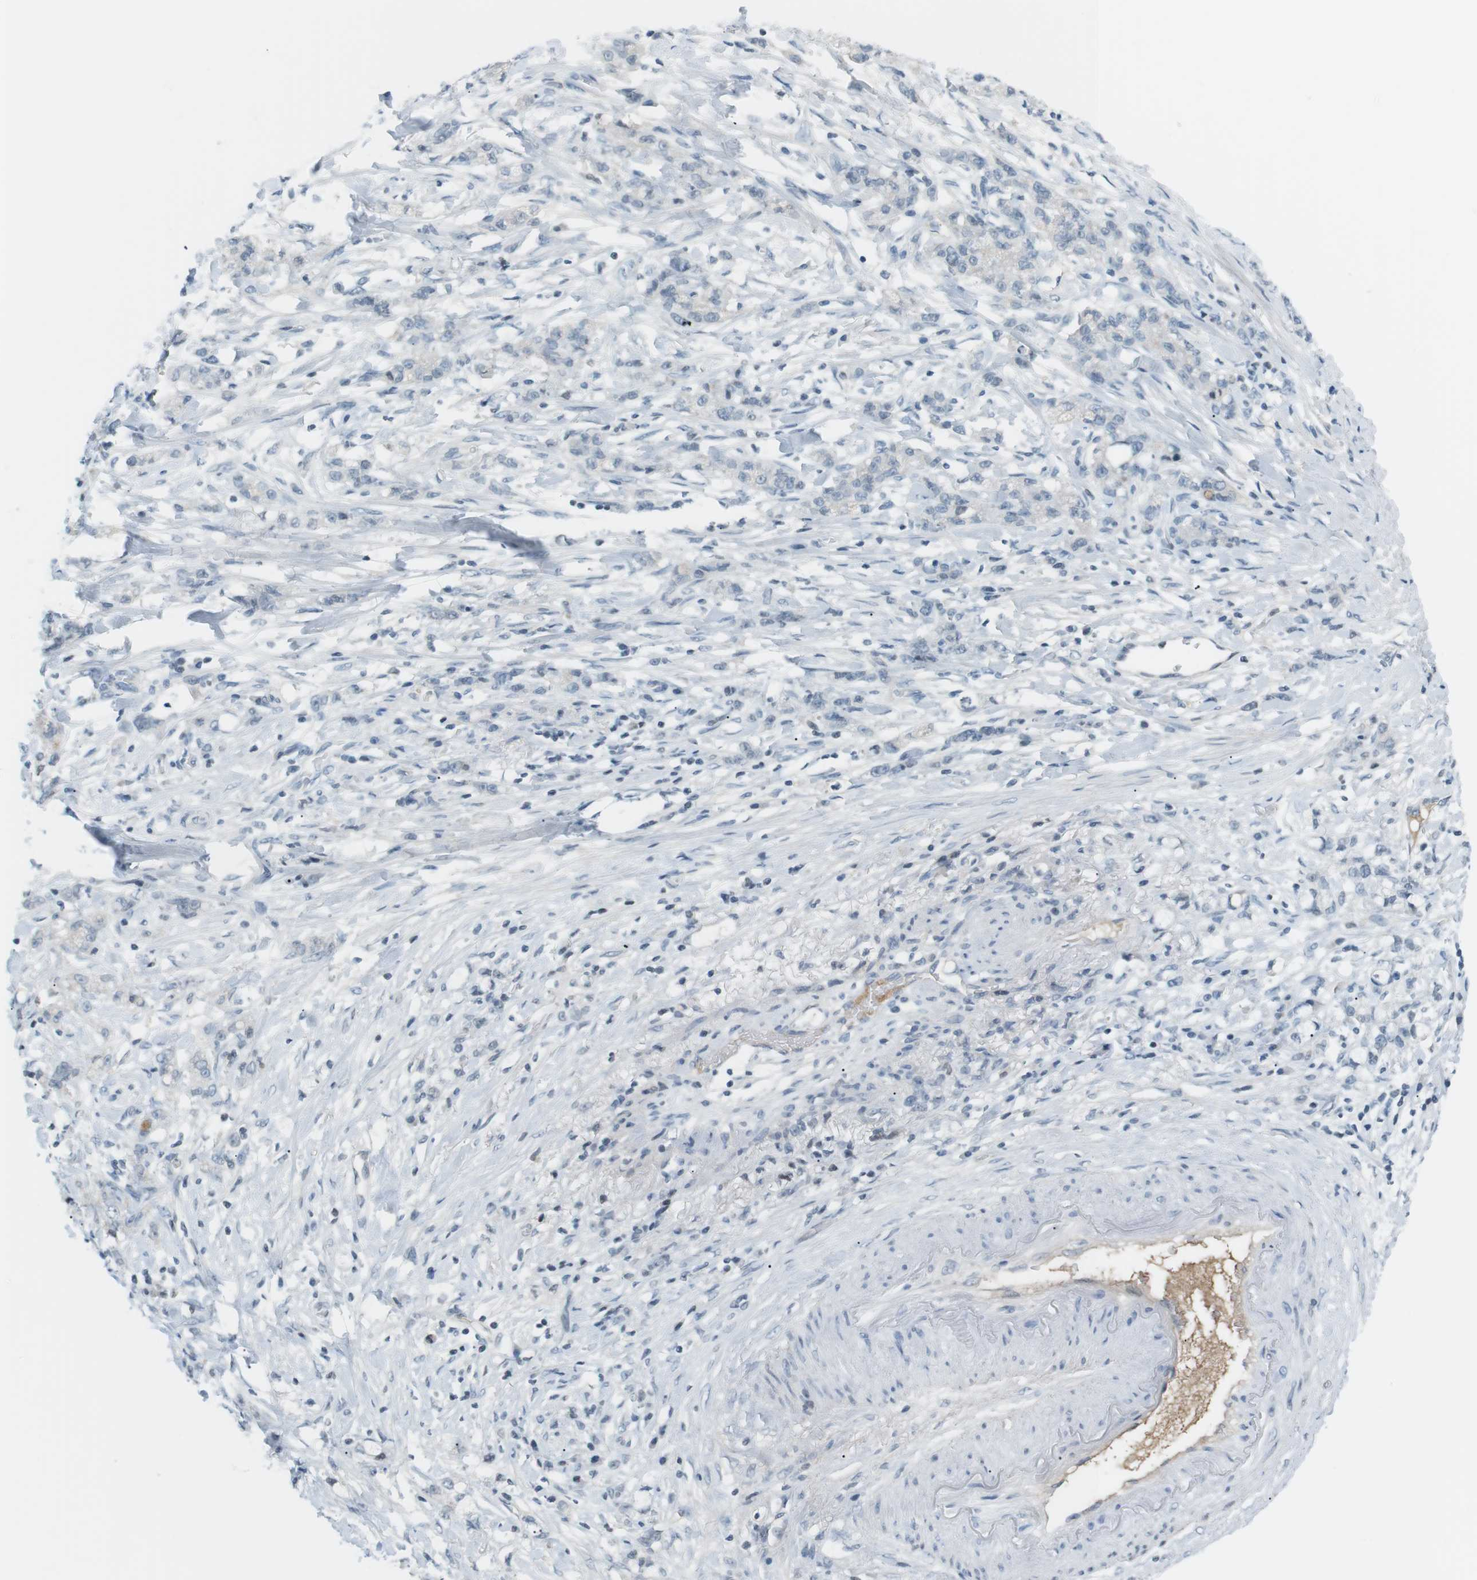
{"staining": {"intensity": "negative", "quantity": "none", "location": "none"}, "tissue": "stomach cancer", "cell_type": "Tumor cells", "image_type": "cancer", "snomed": [{"axis": "morphology", "description": "Adenocarcinoma, NOS"}, {"axis": "topography", "description": "Stomach, lower"}], "caption": "High power microscopy histopathology image of an IHC photomicrograph of stomach adenocarcinoma, revealing no significant expression in tumor cells. (Brightfield microscopy of DAB (3,3'-diaminobenzidine) immunohistochemistry (IHC) at high magnification).", "gene": "AZGP1", "patient": {"sex": "male", "age": 88}}